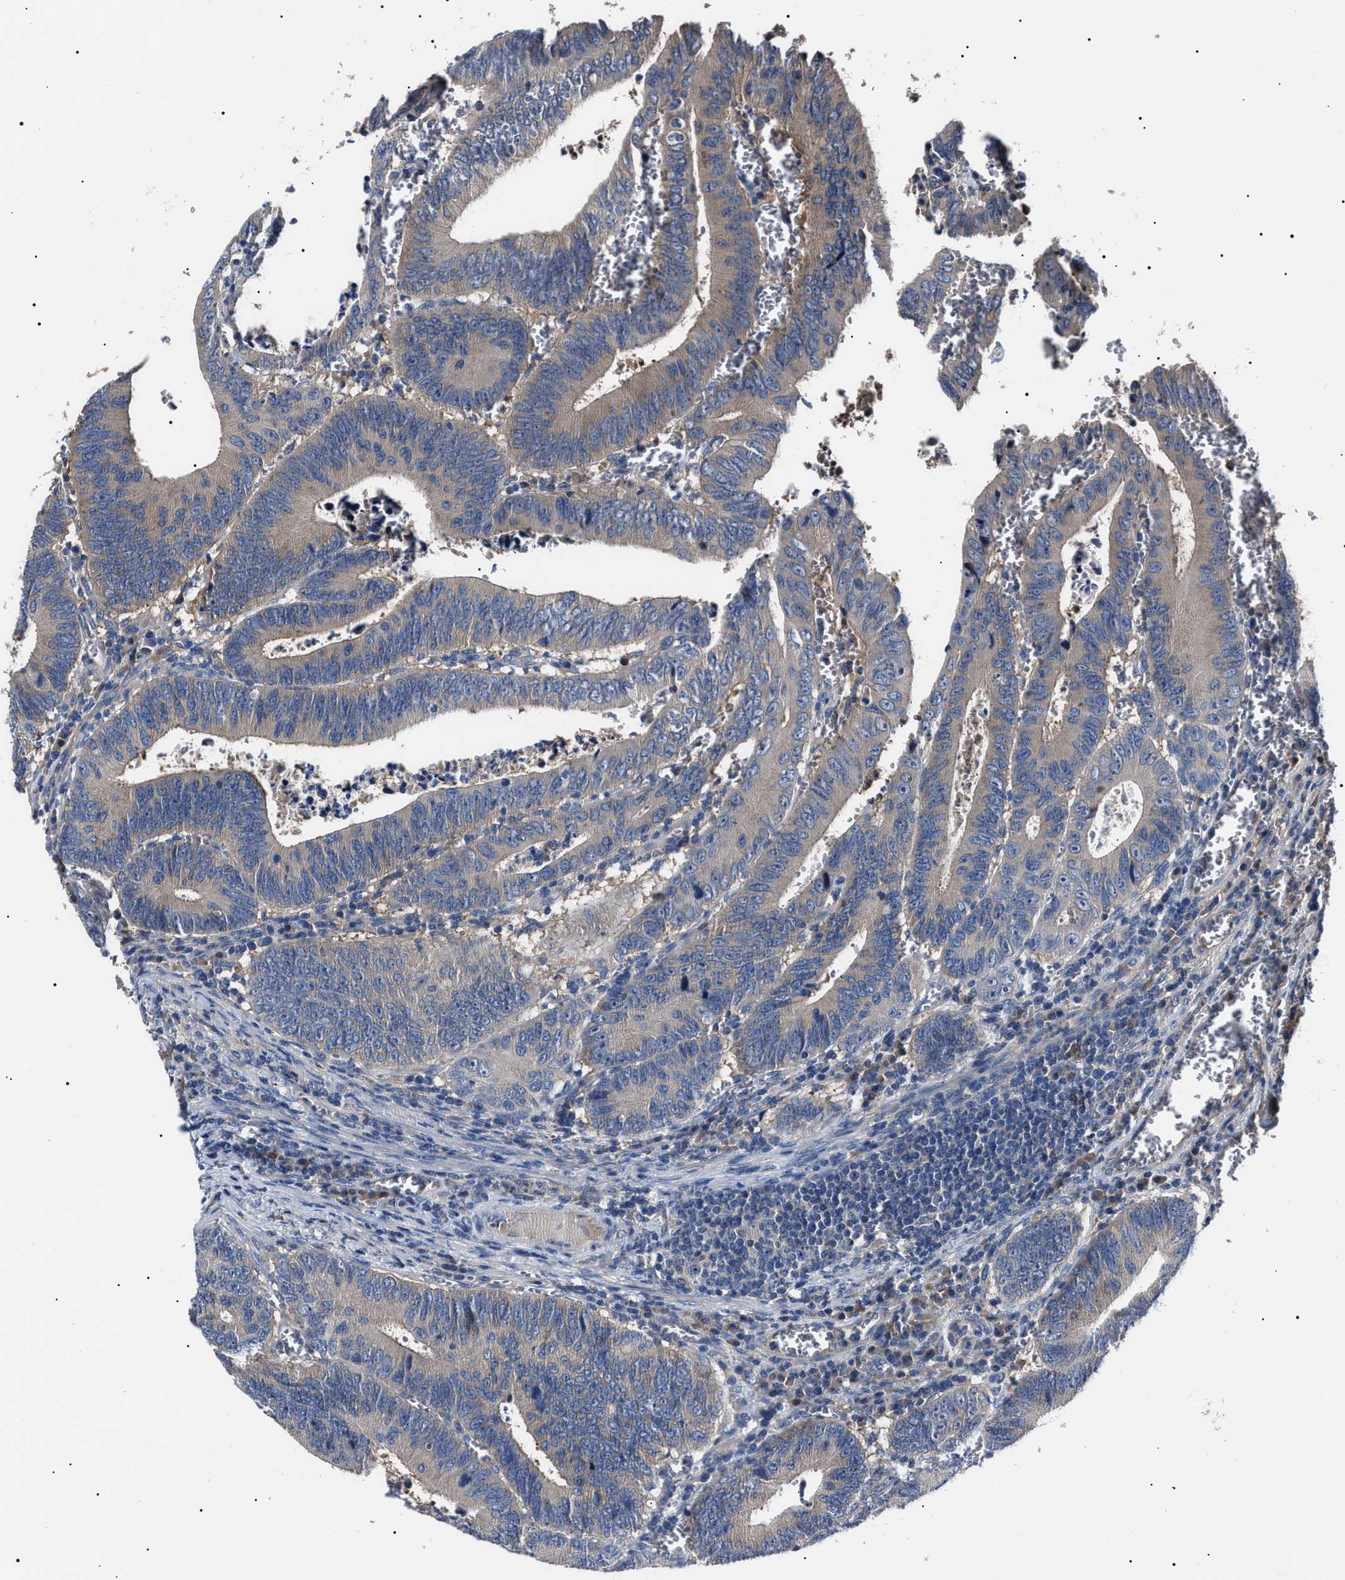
{"staining": {"intensity": "weak", "quantity": "<25%", "location": "cytoplasmic/membranous"}, "tissue": "colorectal cancer", "cell_type": "Tumor cells", "image_type": "cancer", "snomed": [{"axis": "morphology", "description": "Inflammation, NOS"}, {"axis": "morphology", "description": "Adenocarcinoma, NOS"}, {"axis": "topography", "description": "Colon"}], "caption": "Protein analysis of colorectal cancer exhibits no significant expression in tumor cells.", "gene": "IFT81", "patient": {"sex": "male", "age": 72}}